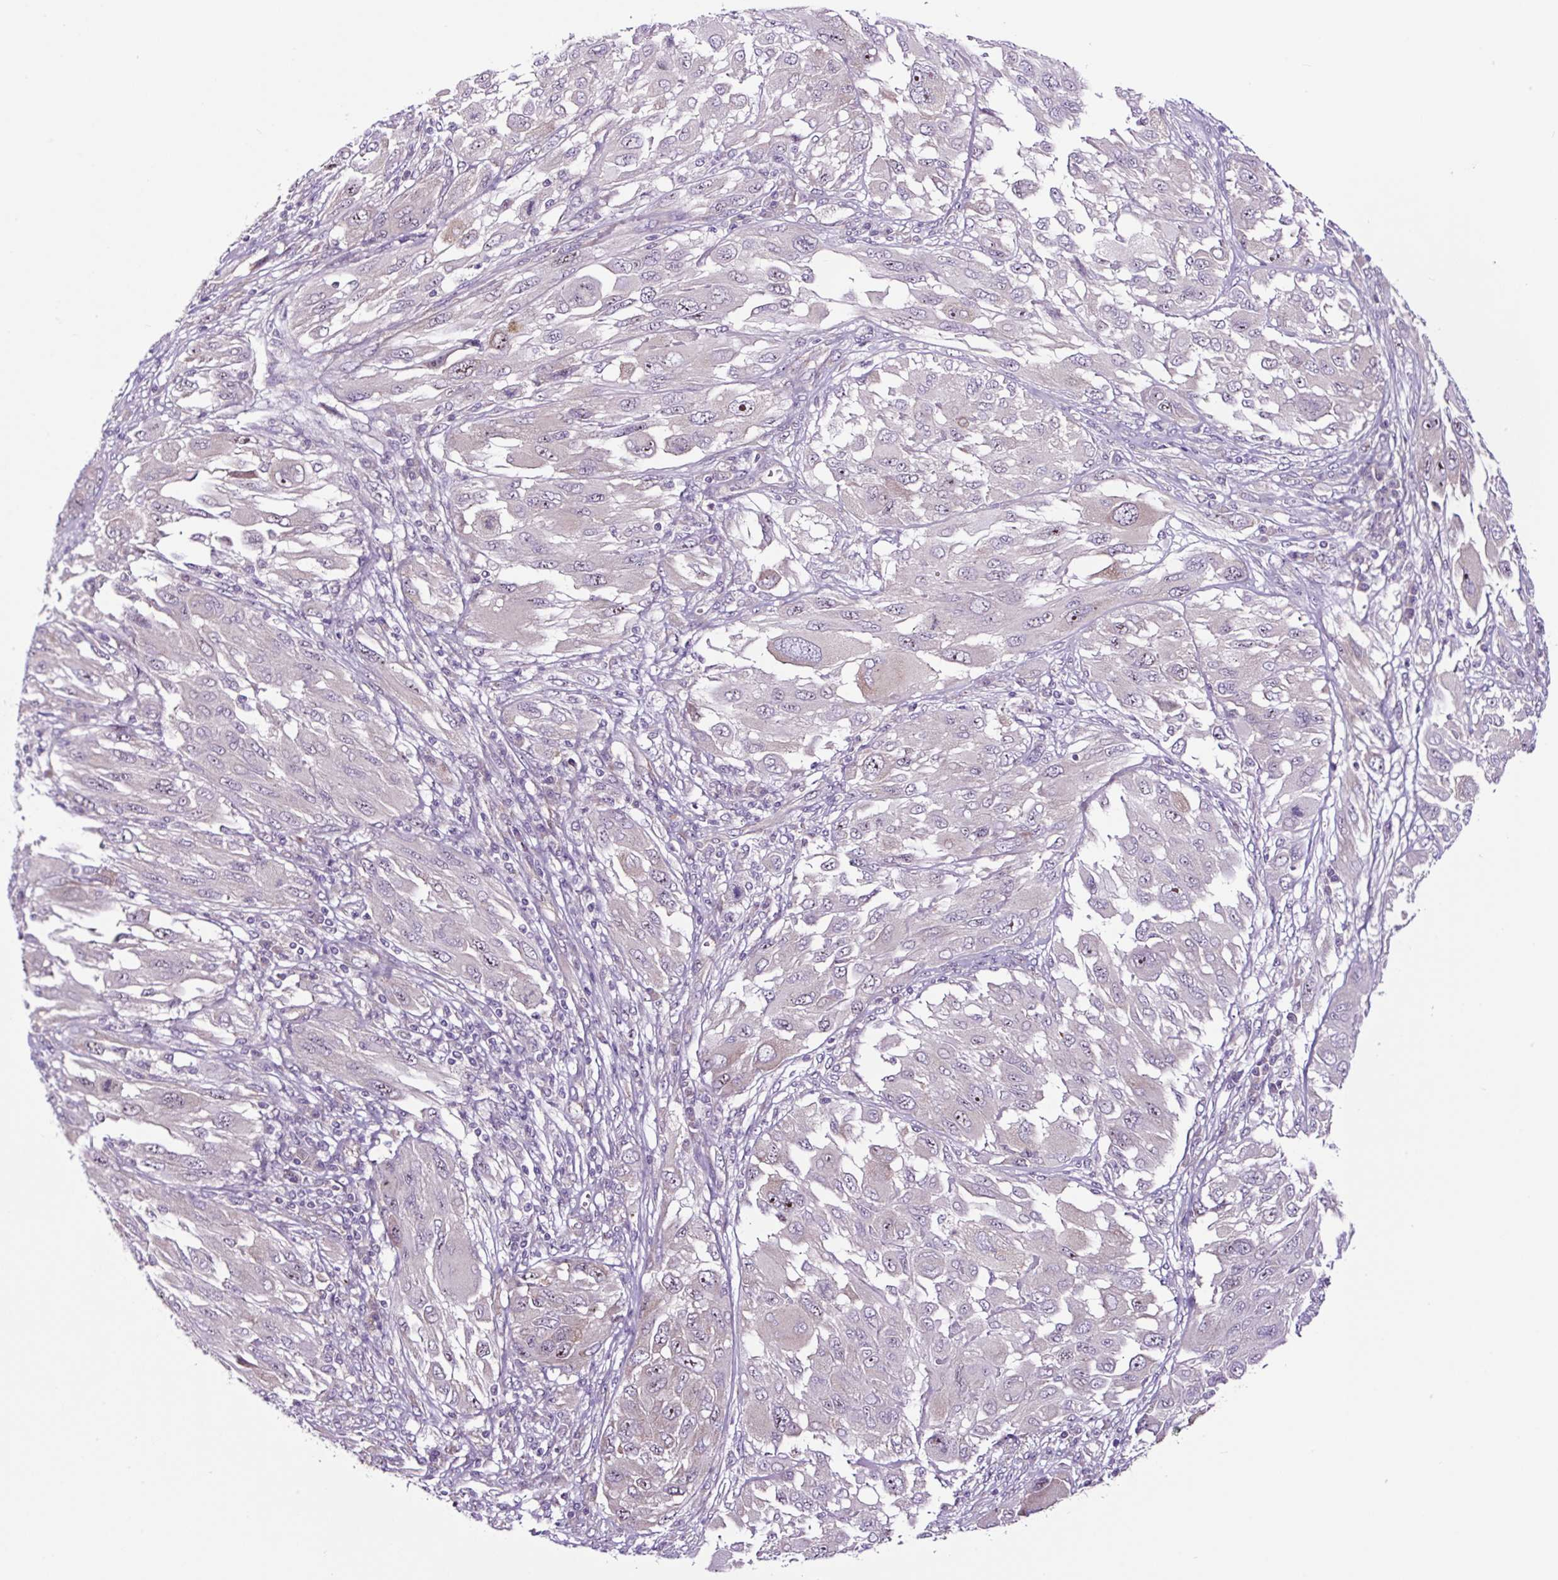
{"staining": {"intensity": "negative", "quantity": "none", "location": "none"}, "tissue": "melanoma", "cell_type": "Tumor cells", "image_type": "cancer", "snomed": [{"axis": "morphology", "description": "Malignant melanoma, NOS"}, {"axis": "topography", "description": "Skin"}], "caption": "A histopathology image of melanoma stained for a protein demonstrates no brown staining in tumor cells. (DAB immunohistochemistry (IHC) with hematoxylin counter stain).", "gene": "NOM1", "patient": {"sex": "female", "age": 91}}